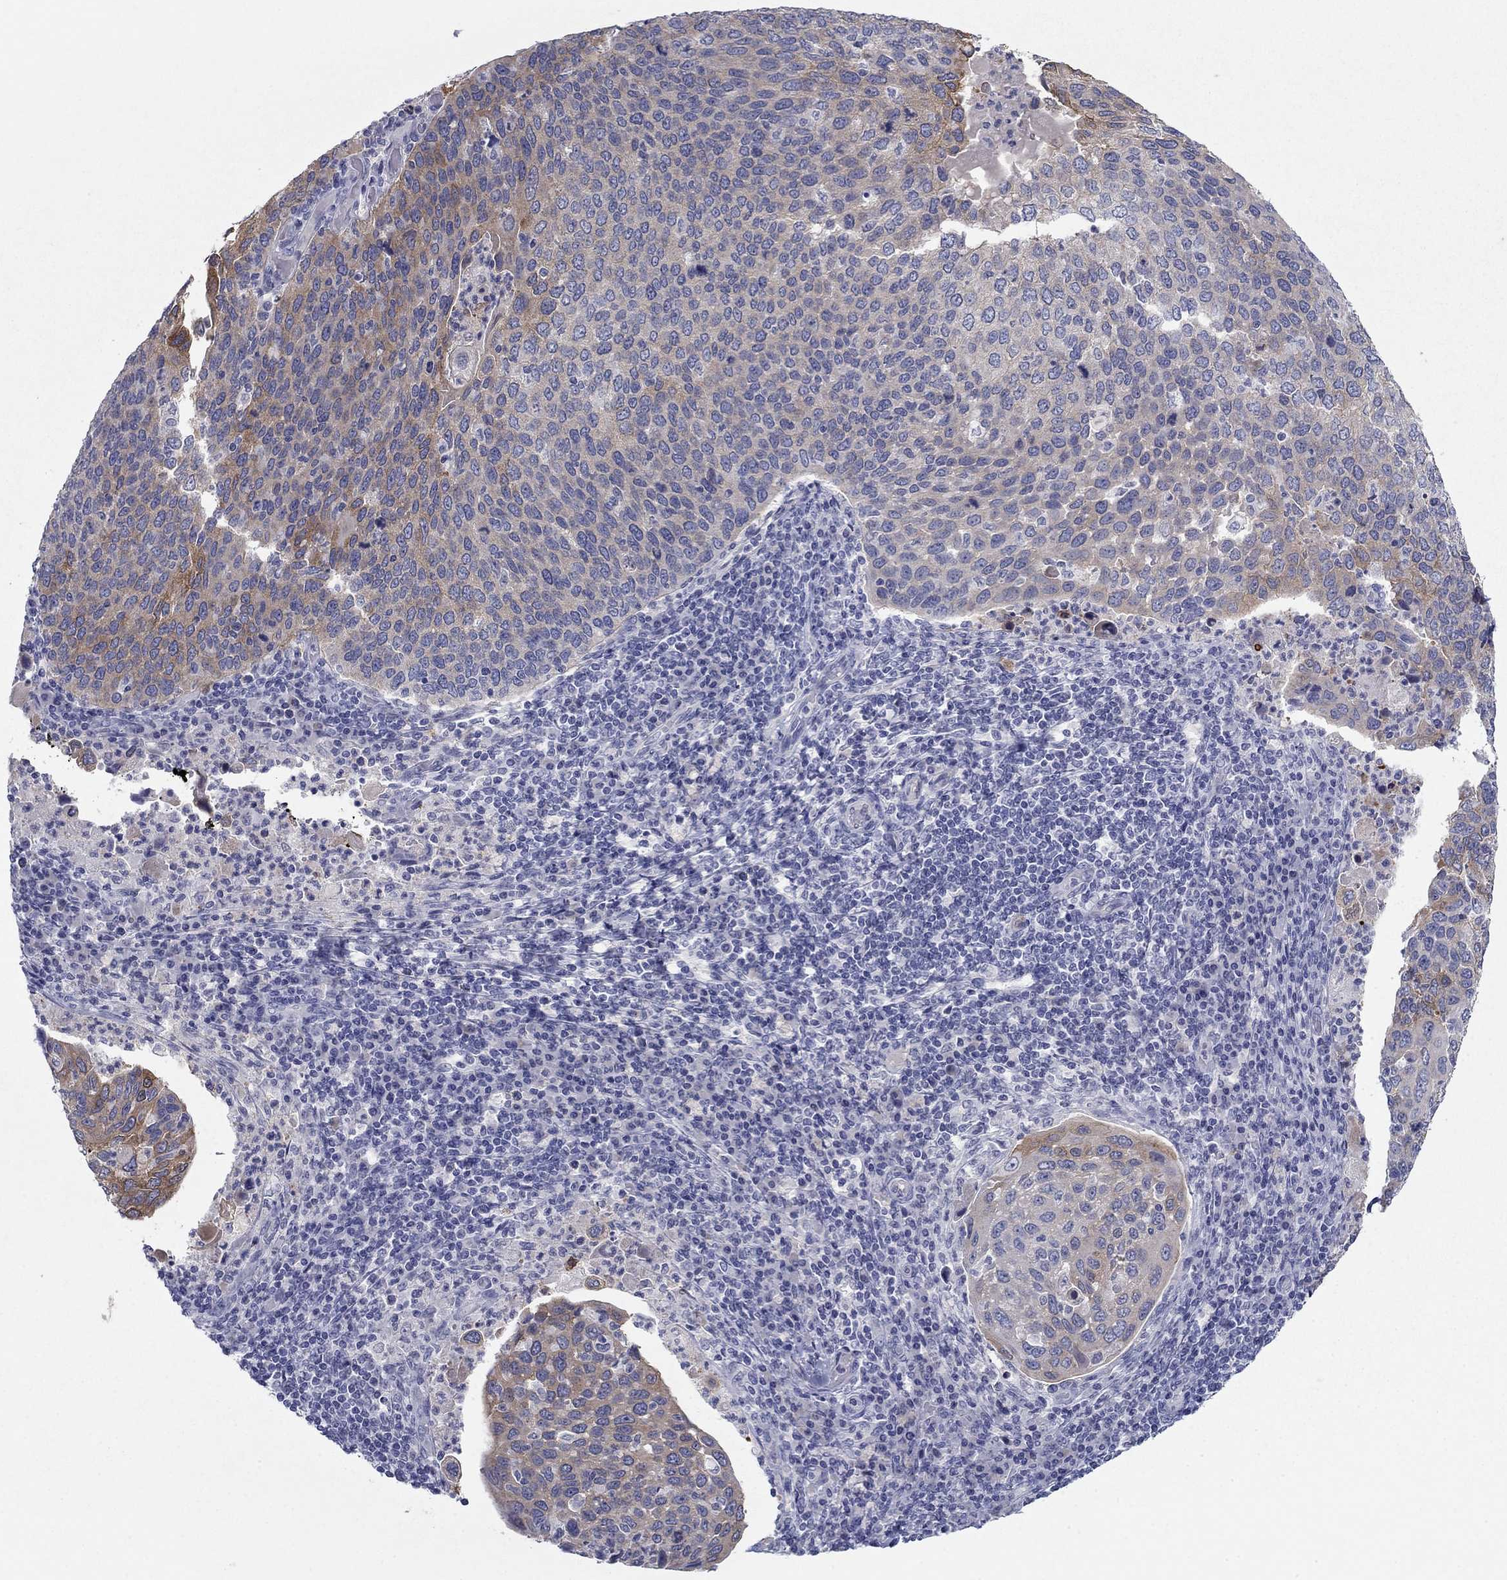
{"staining": {"intensity": "moderate", "quantity": "25%-75%", "location": "cytoplasmic/membranous"}, "tissue": "cervical cancer", "cell_type": "Tumor cells", "image_type": "cancer", "snomed": [{"axis": "morphology", "description": "Squamous cell carcinoma, NOS"}, {"axis": "topography", "description": "Cervix"}], "caption": "Protein expression analysis of human squamous cell carcinoma (cervical) reveals moderate cytoplasmic/membranous staining in about 25%-75% of tumor cells.", "gene": "PLS1", "patient": {"sex": "female", "age": 54}}